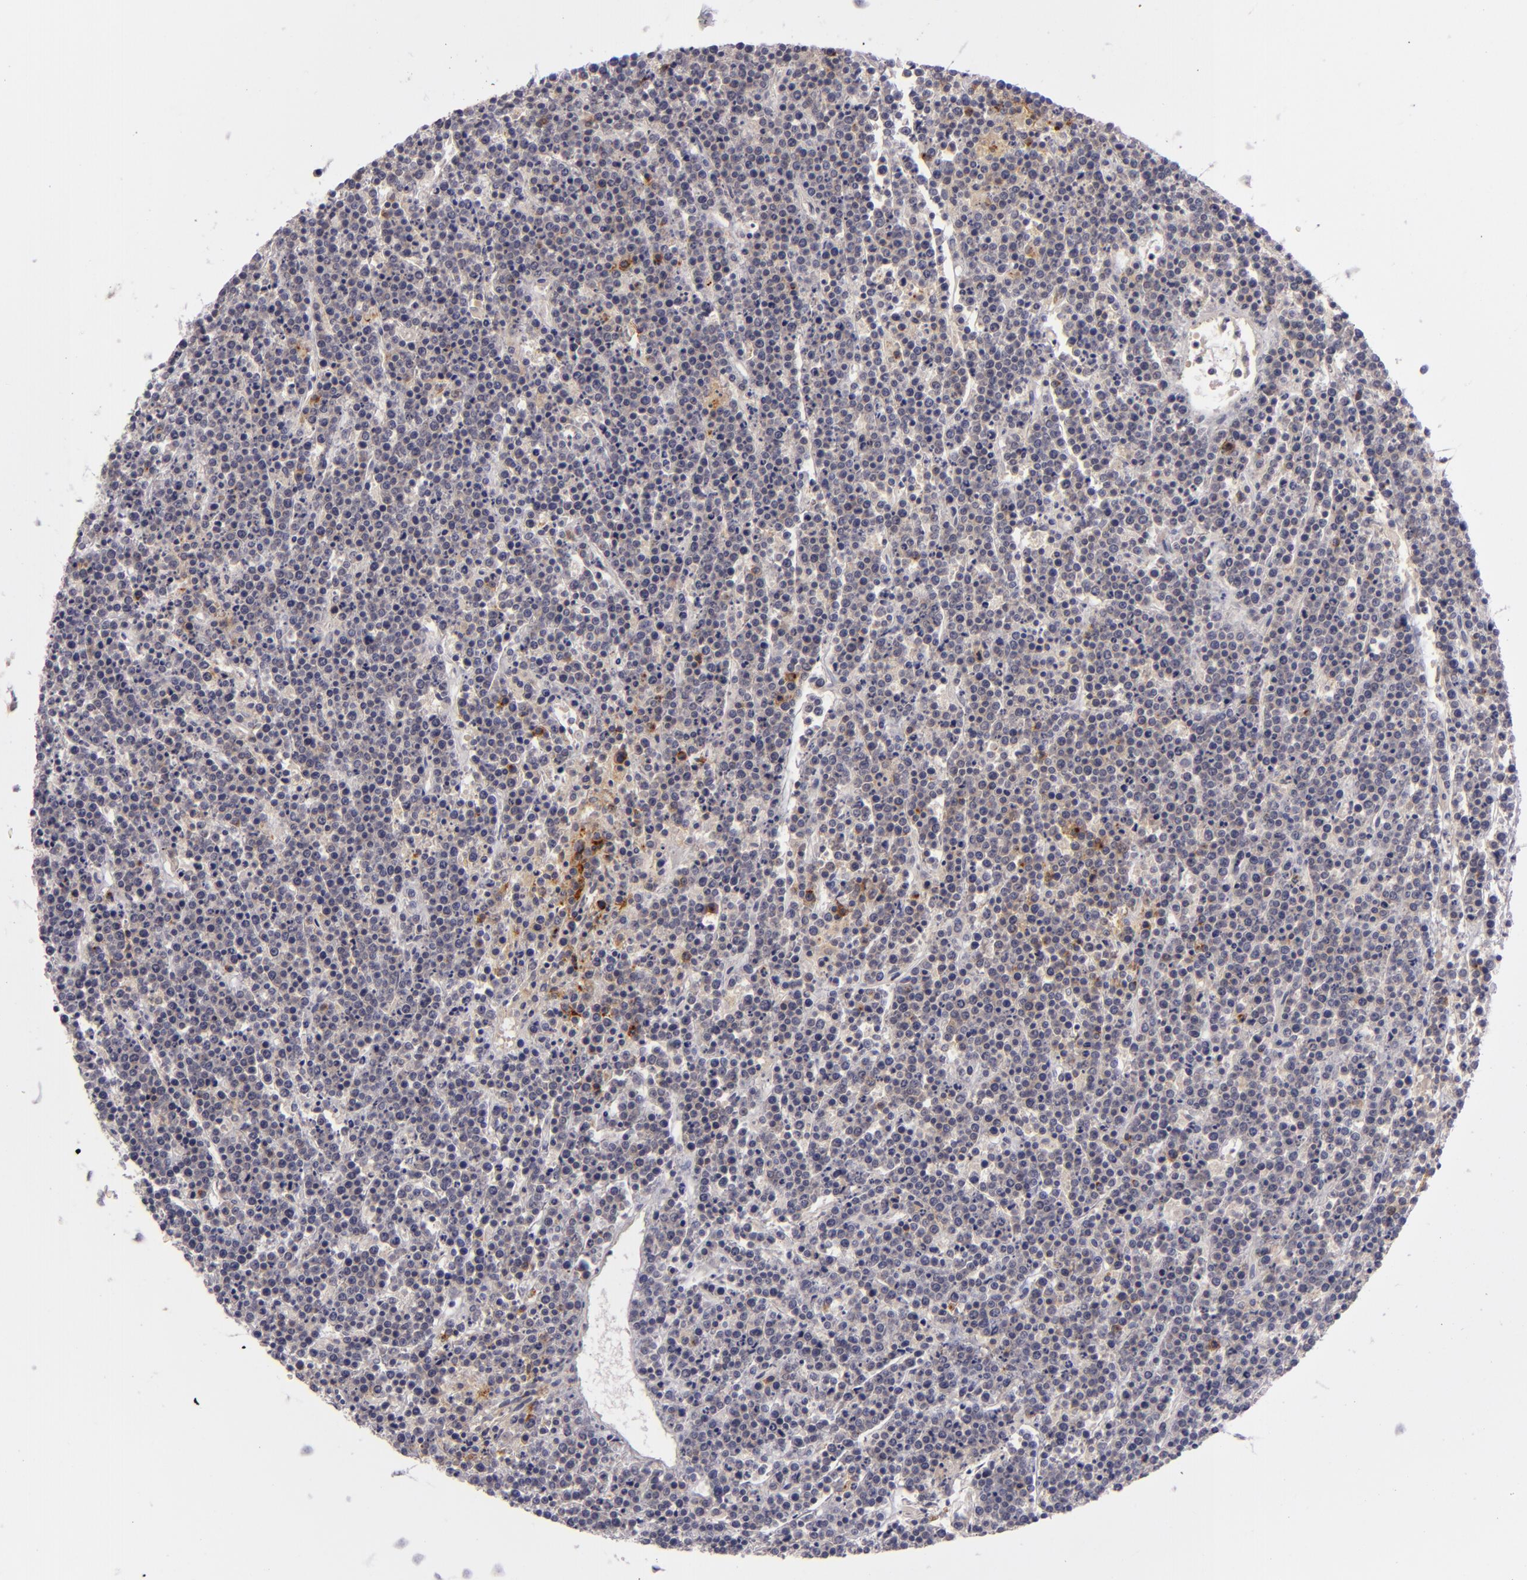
{"staining": {"intensity": "strong", "quantity": "<25%", "location": "cytoplasmic/membranous"}, "tissue": "lymphoma", "cell_type": "Tumor cells", "image_type": "cancer", "snomed": [{"axis": "morphology", "description": "Malignant lymphoma, non-Hodgkin's type, High grade"}, {"axis": "topography", "description": "Ovary"}], "caption": "A brown stain labels strong cytoplasmic/membranous positivity of a protein in human malignant lymphoma, non-Hodgkin's type (high-grade) tumor cells.", "gene": "CD83", "patient": {"sex": "female", "age": 56}}